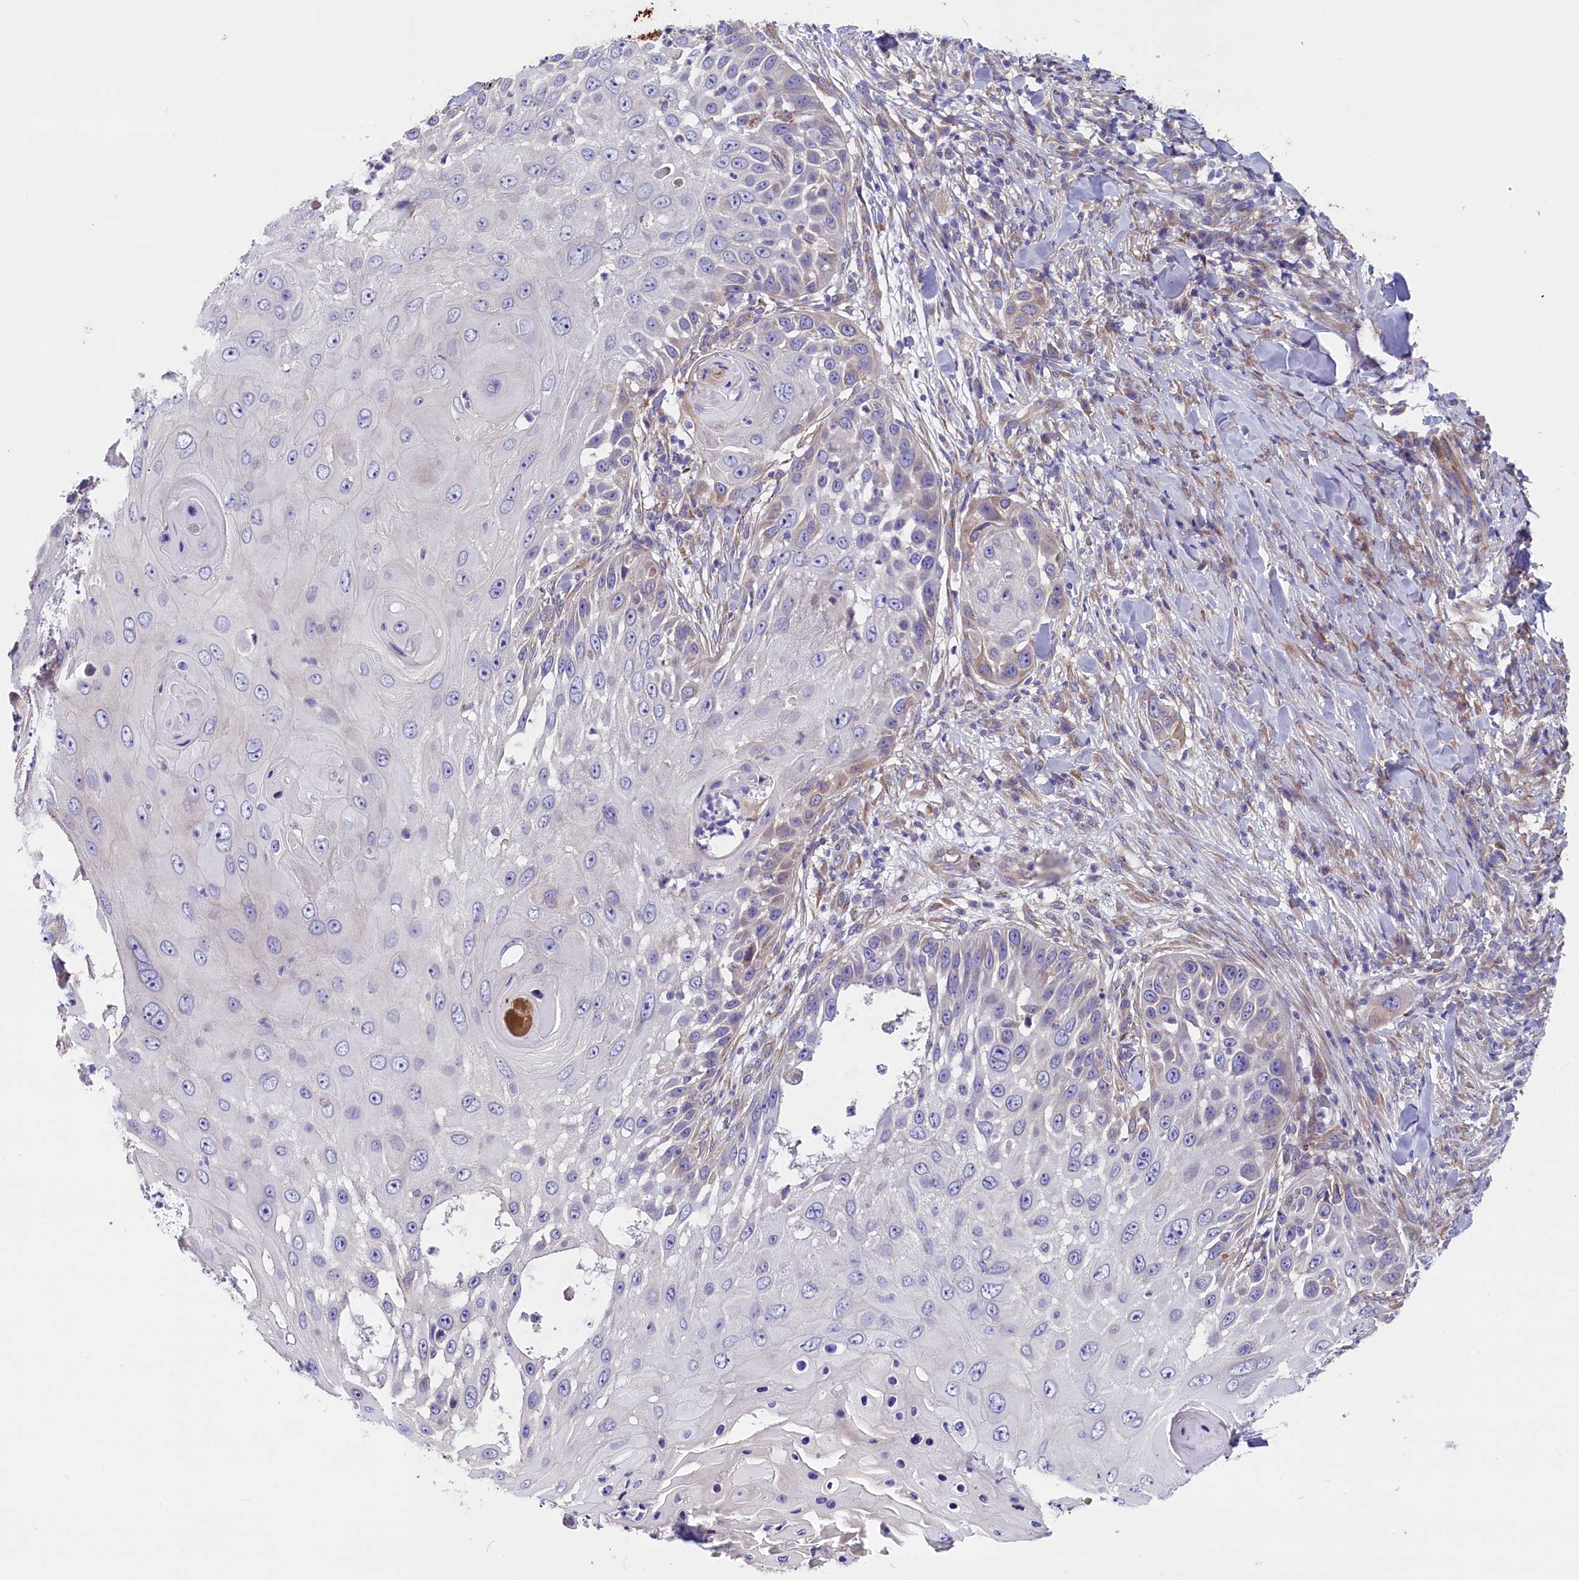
{"staining": {"intensity": "weak", "quantity": "<25%", "location": "cytoplasmic/membranous"}, "tissue": "skin cancer", "cell_type": "Tumor cells", "image_type": "cancer", "snomed": [{"axis": "morphology", "description": "Squamous cell carcinoma, NOS"}, {"axis": "topography", "description": "Skin"}], "caption": "Skin cancer stained for a protein using IHC shows no staining tumor cells.", "gene": "GPR108", "patient": {"sex": "female", "age": 44}}